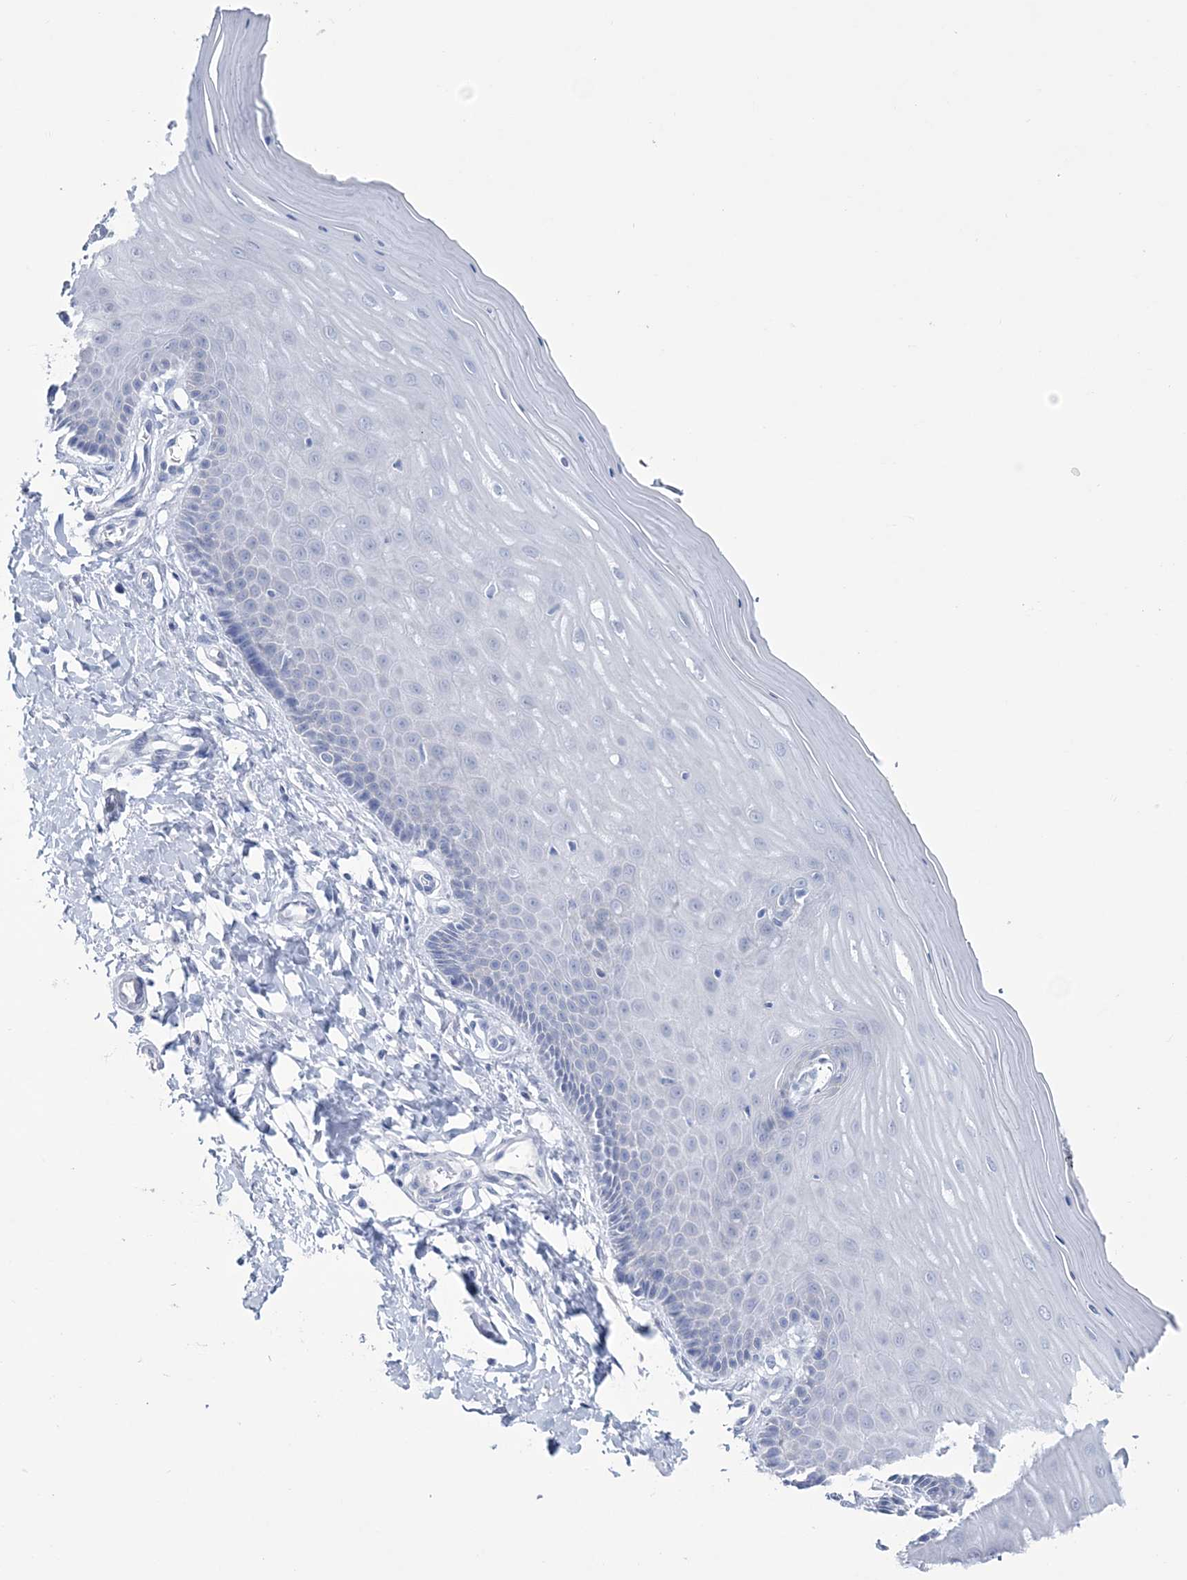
{"staining": {"intensity": "negative", "quantity": "none", "location": "none"}, "tissue": "cervix", "cell_type": "Glandular cells", "image_type": "normal", "snomed": [{"axis": "morphology", "description": "Normal tissue, NOS"}, {"axis": "topography", "description": "Cervix"}], "caption": "The micrograph exhibits no staining of glandular cells in benign cervix. (Brightfield microscopy of DAB immunohistochemistry (IHC) at high magnification).", "gene": "DPCD", "patient": {"sex": "female", "age": 55}}